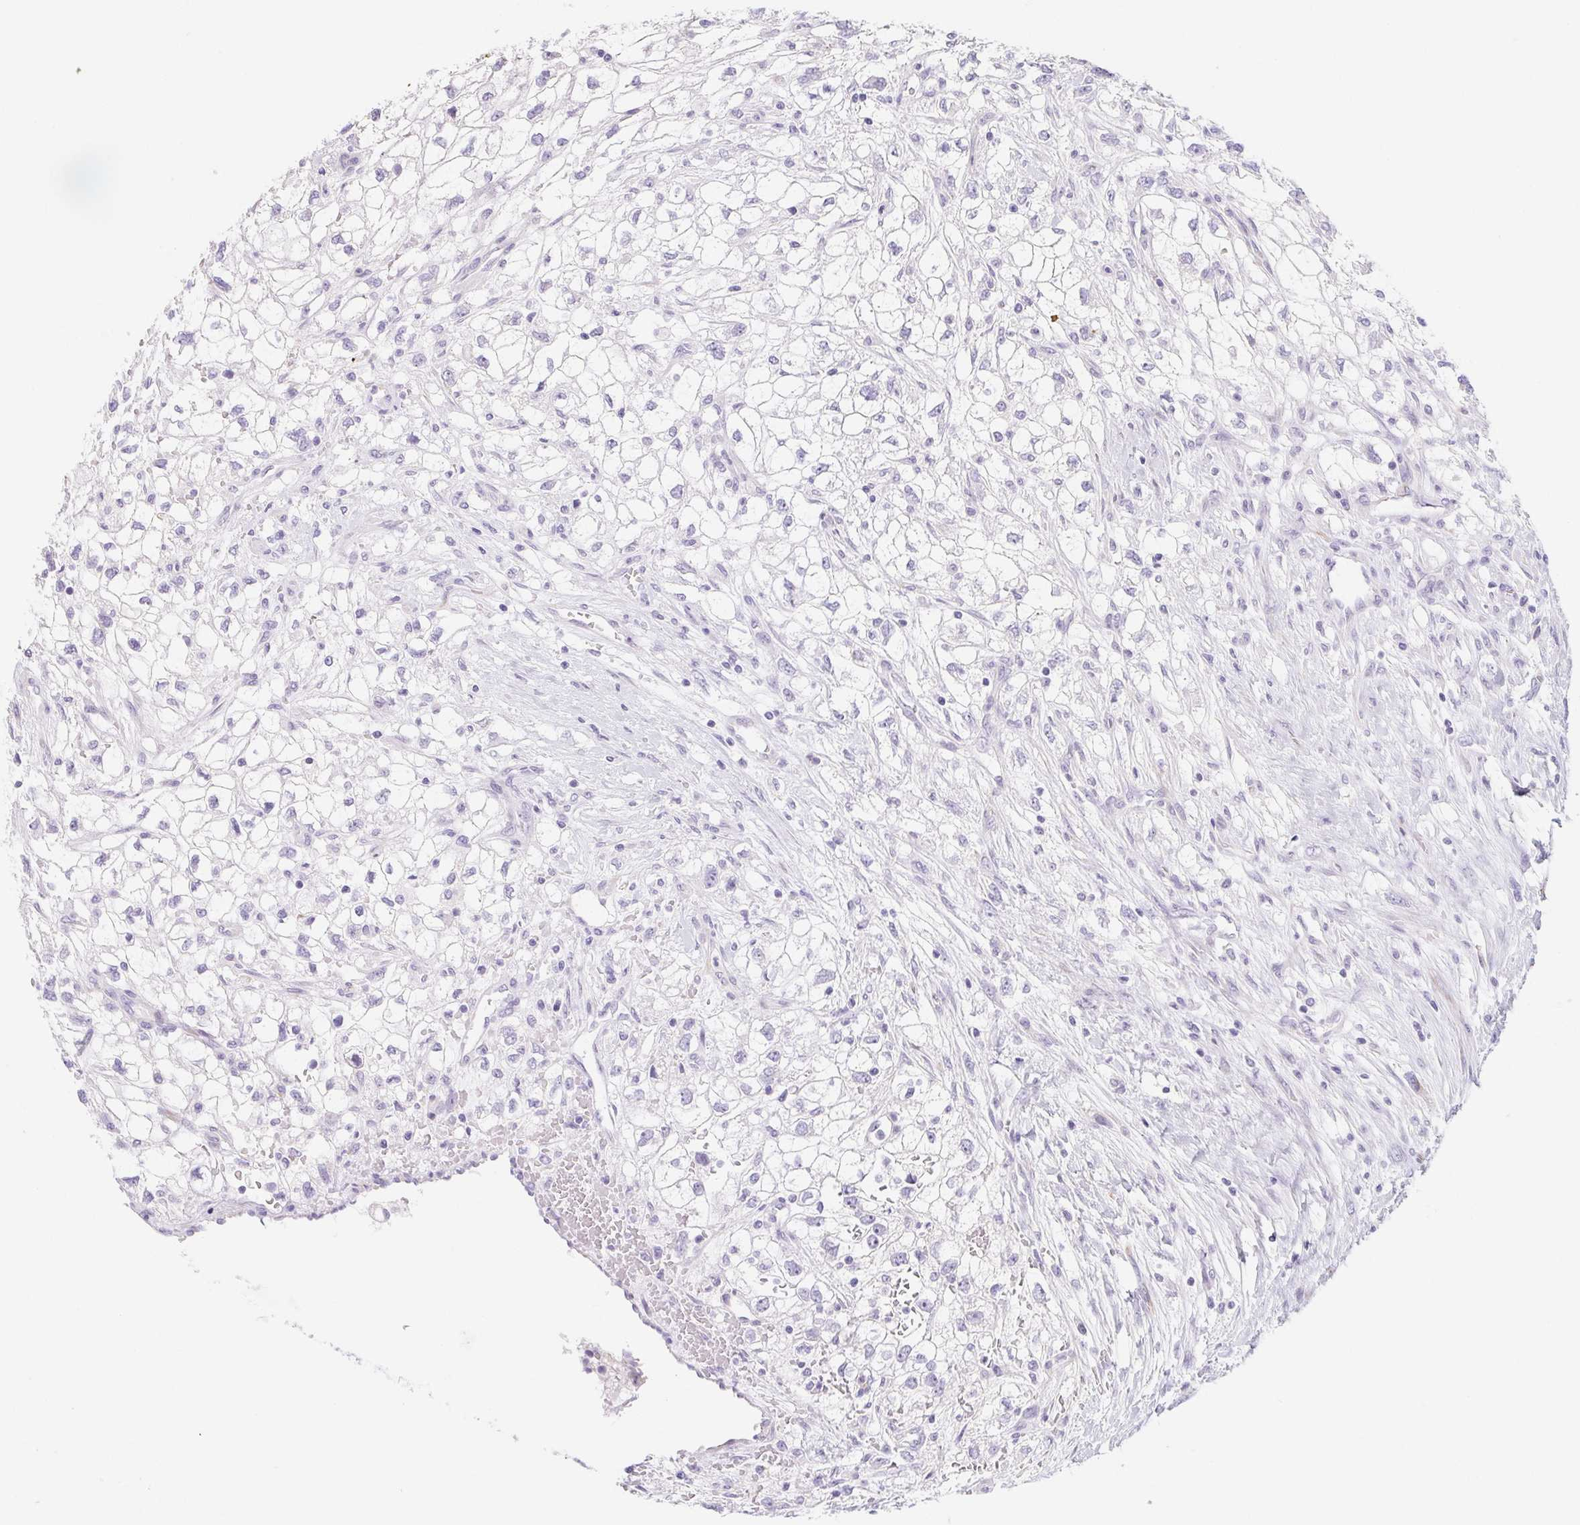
{"staining": {"intensity": "negative", "quantity": "none", "location": "none"}, "tissue": "renal cancer", "cell_type": "Tumor cells", "image_type": "cancer", "snomed": [{"axis": "morphology", "description": "Adenocarcinoma, NOS"}, {"axis": "topography", "description": "Kidney"}], "caption": "An immunohistochemistry histopathology image of renal adenocarcinoma is shown. There is no staining in tumor cells of renal adenocarcinoma.", "gene": "CYP21A2", "patient": {"sex": "male", "age": 59}}